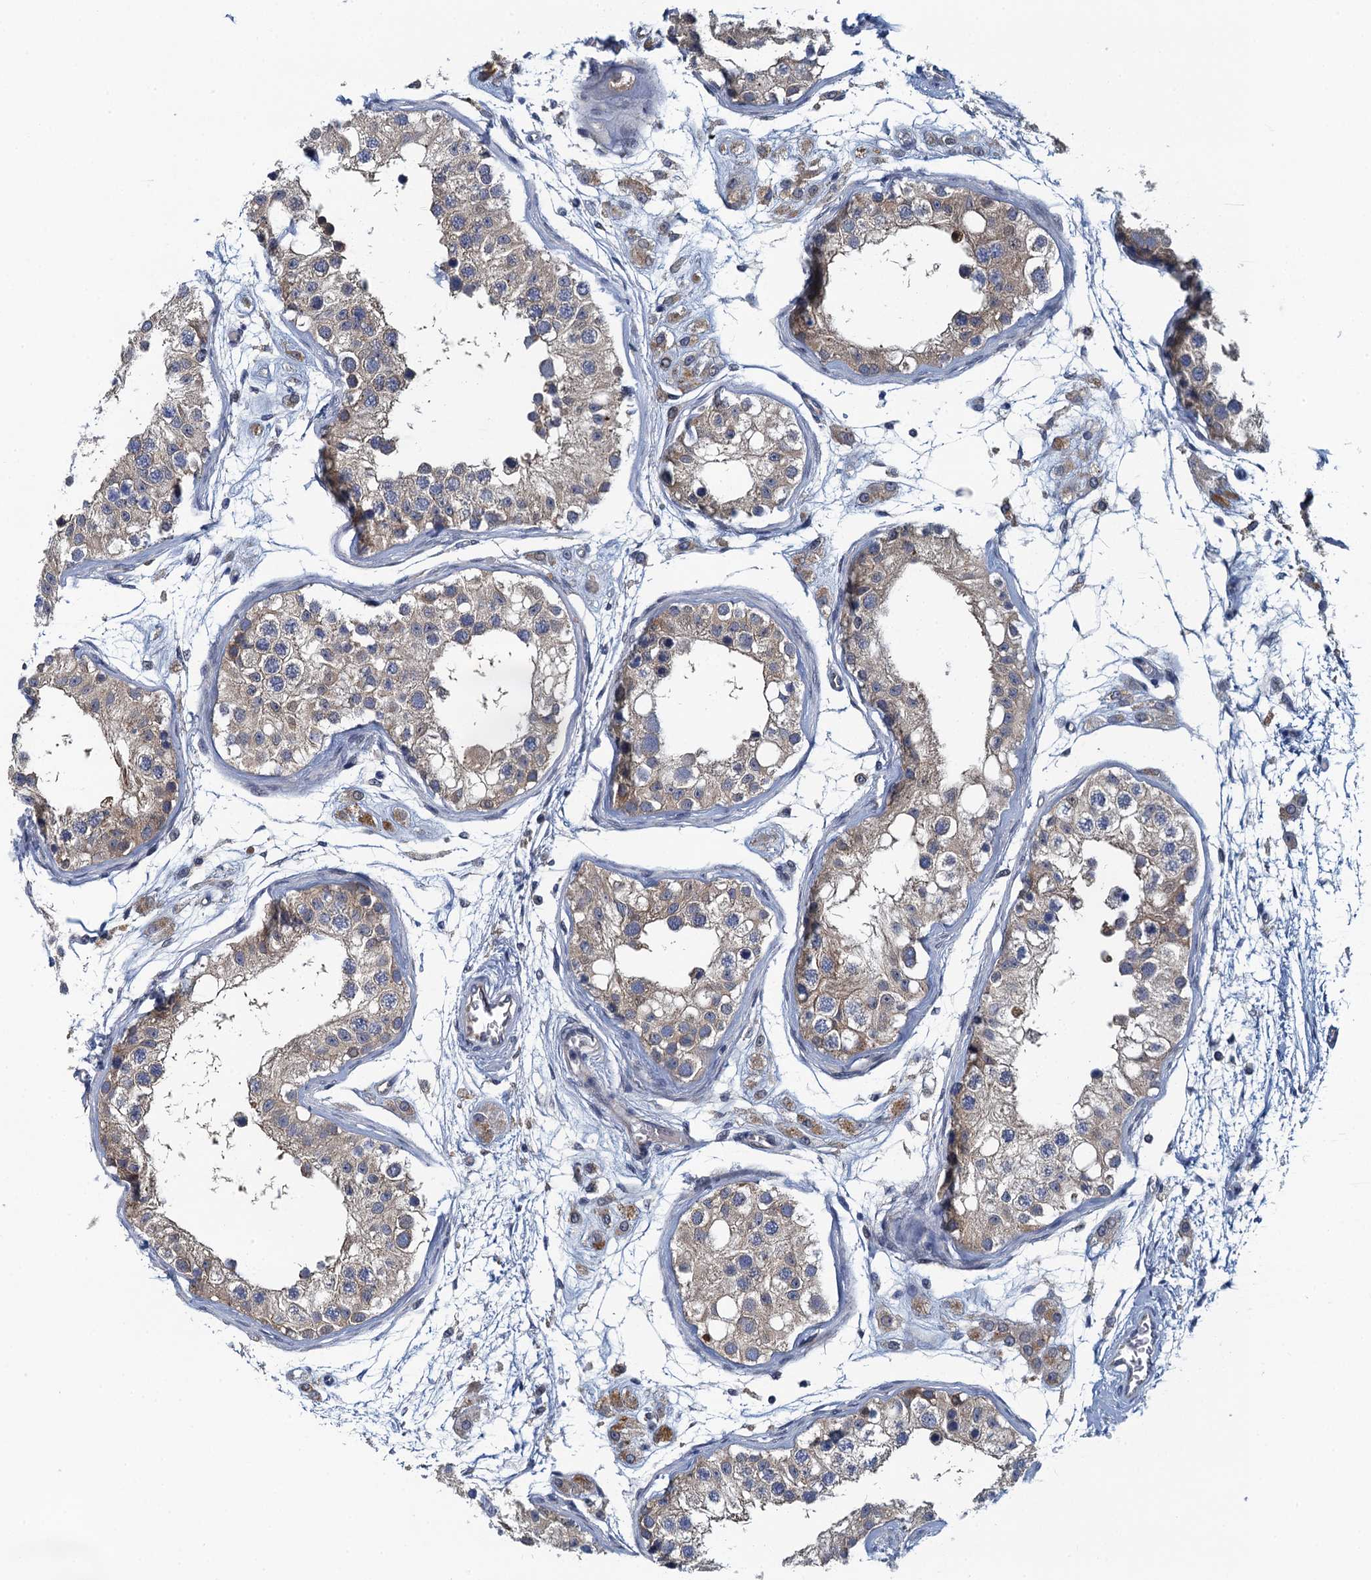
{"staining": {"intensity": "weak", "quantity": "25%-75%", "location": "cytoplasmic/membranous"}, "tissue": "testis", "cell_type": "Cells in seminiferous ducts", "image_type": "normal", "snomed": [{"axis": "morphology", "description": "Normal tissue, NOS"}, {"axis": "morphology", "description": "Adenocarcinoma, metastatic, NOS"}, {"axis": "topography", "description": "Testis"}], "caption": "This is a micrograph of immunohistochemistry staining of unremarkable testis, which shows weak positivity in the cytoplasmic/membranous of cells in seminiferous ducts.", "gene": "NCKAP1L", "patient": {"sex": "male", "age": 26}}